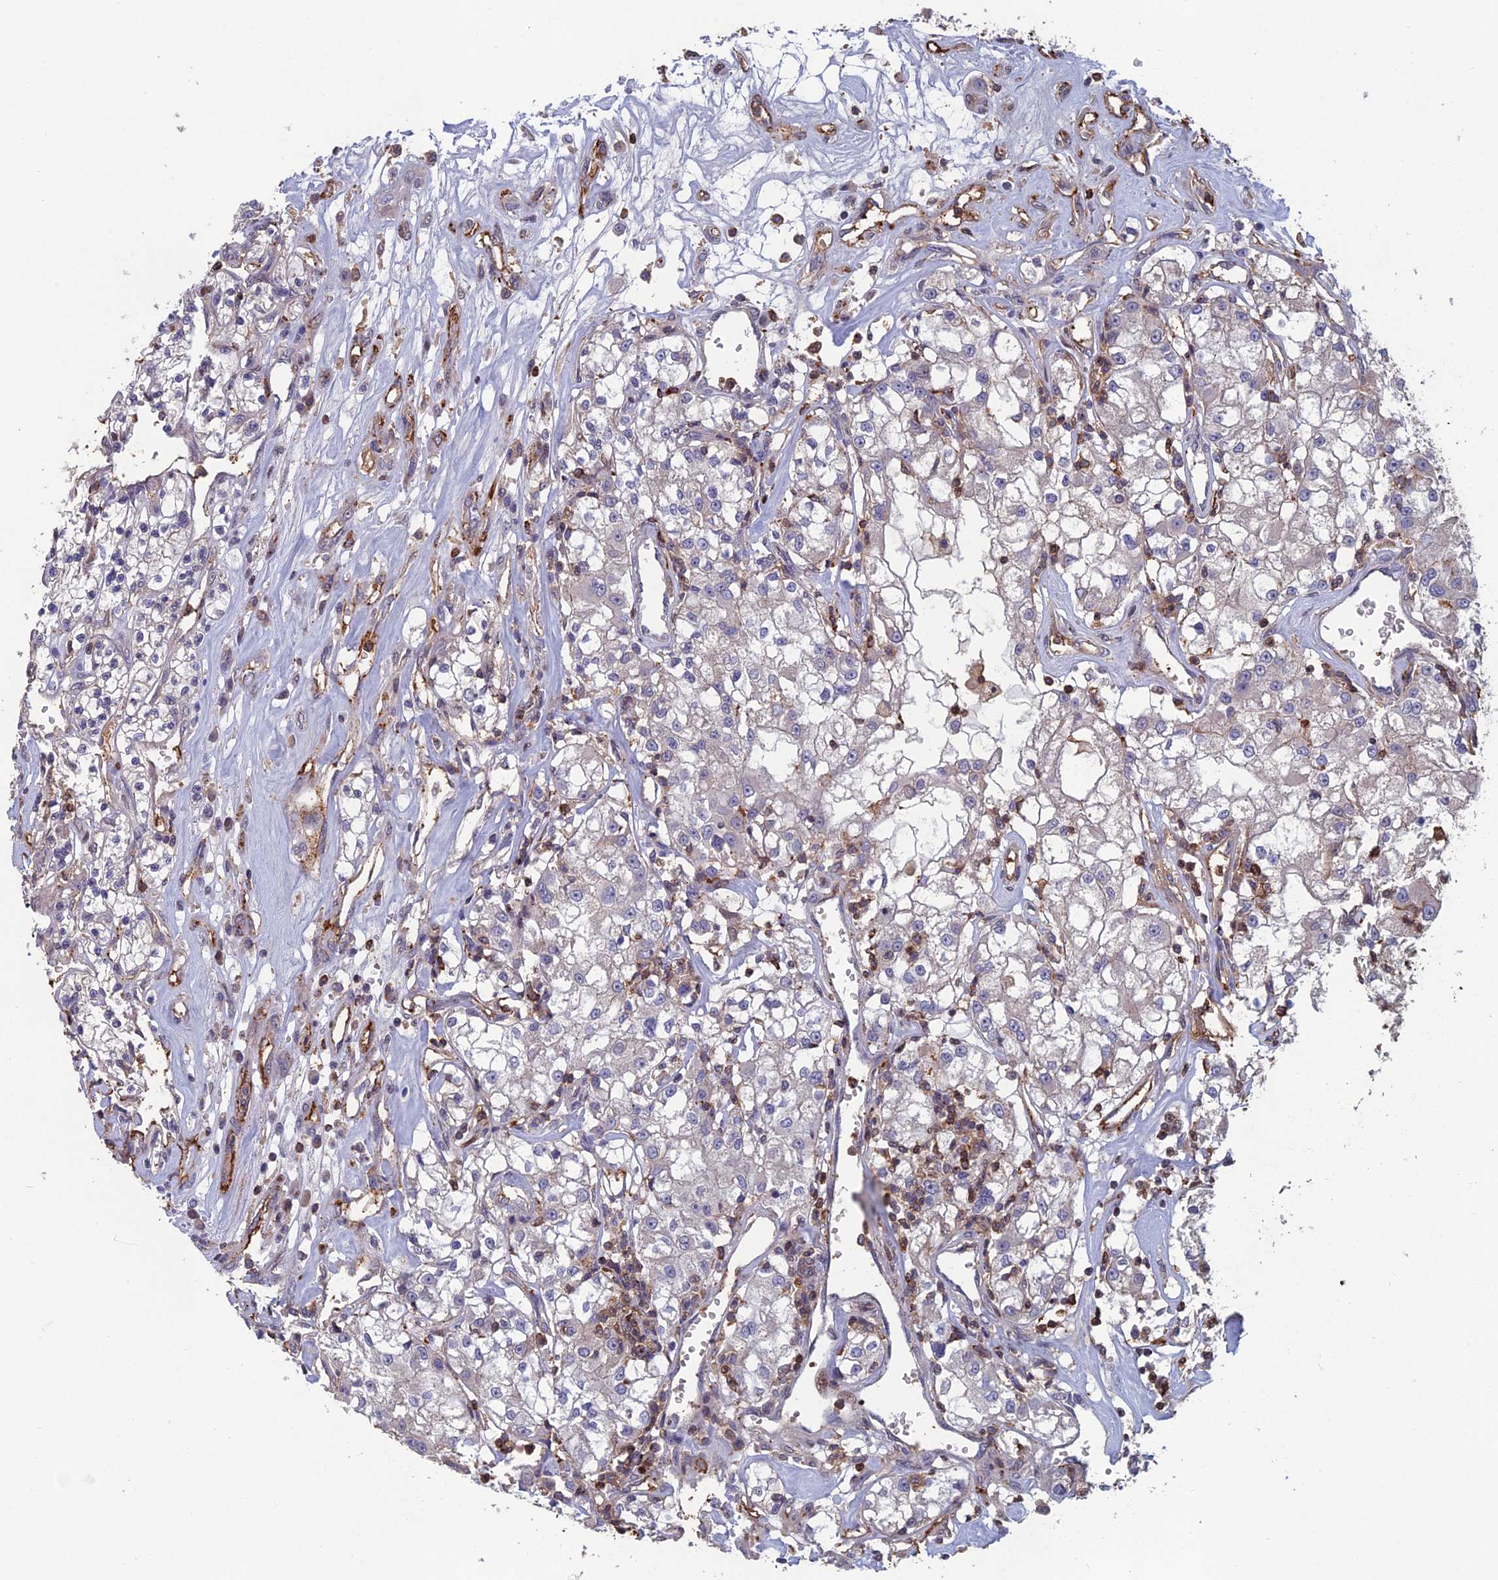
{"staining": {"intensity": "negative", "quantity": "none", "location": "none"}, "tissue": "renal cancer", "cell_type": "Tumor cells", "image_type": "cancer", "snomed": [{"axis": "morphology", "description": "Adenocarcinoma, NOS"}, {"axis": "topography", "description": "Kidney"}], "caption": "Immunohistochemistry of renal cancer (adenocarcinoma) displays no positivity in tumor cells.", "gene": "C15orf62", "patient": {"sex": "female", "age": 59}}